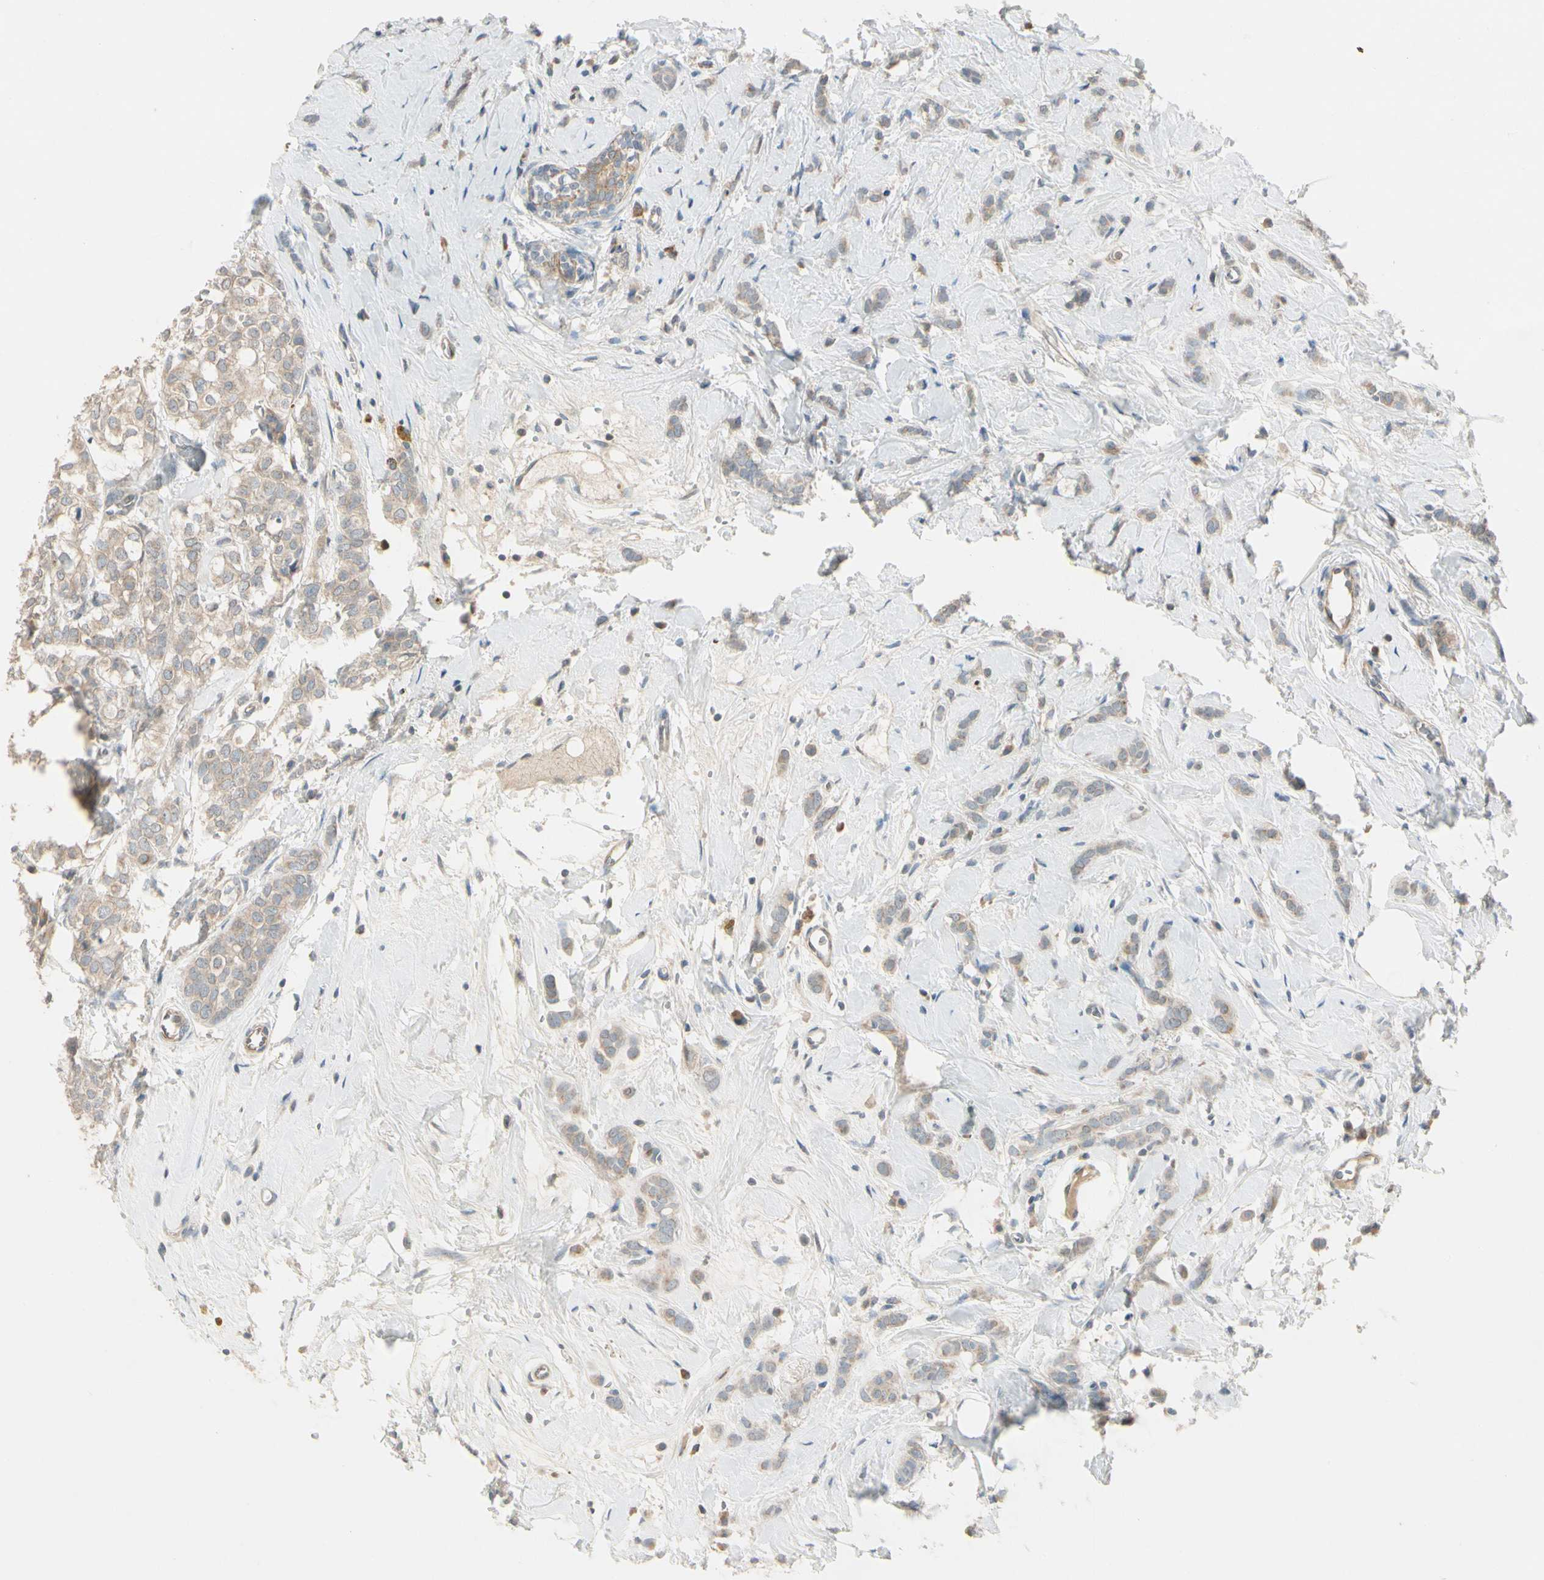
{"staining": {"intensity": "weak", "quantity": ">75%", "location": "cytoplasmic/membranous"}, "tissue": "breast cancer", "cell_type": "Tumor cells", "image_type": "cancer", "snomed": [{"axis": "morphology", "description": "Lobular carcinoma"}, {"axis": "topography", "description": "Breast"}], "caption": "Human breast lobular carcinoma stained with a brown dye demonstrates weak cytoplasmic/membranous positive staining in approximately >75% of tumor cells.", "gene": "PPP3CB", "patient": {"sex": "female", "age": 60}}